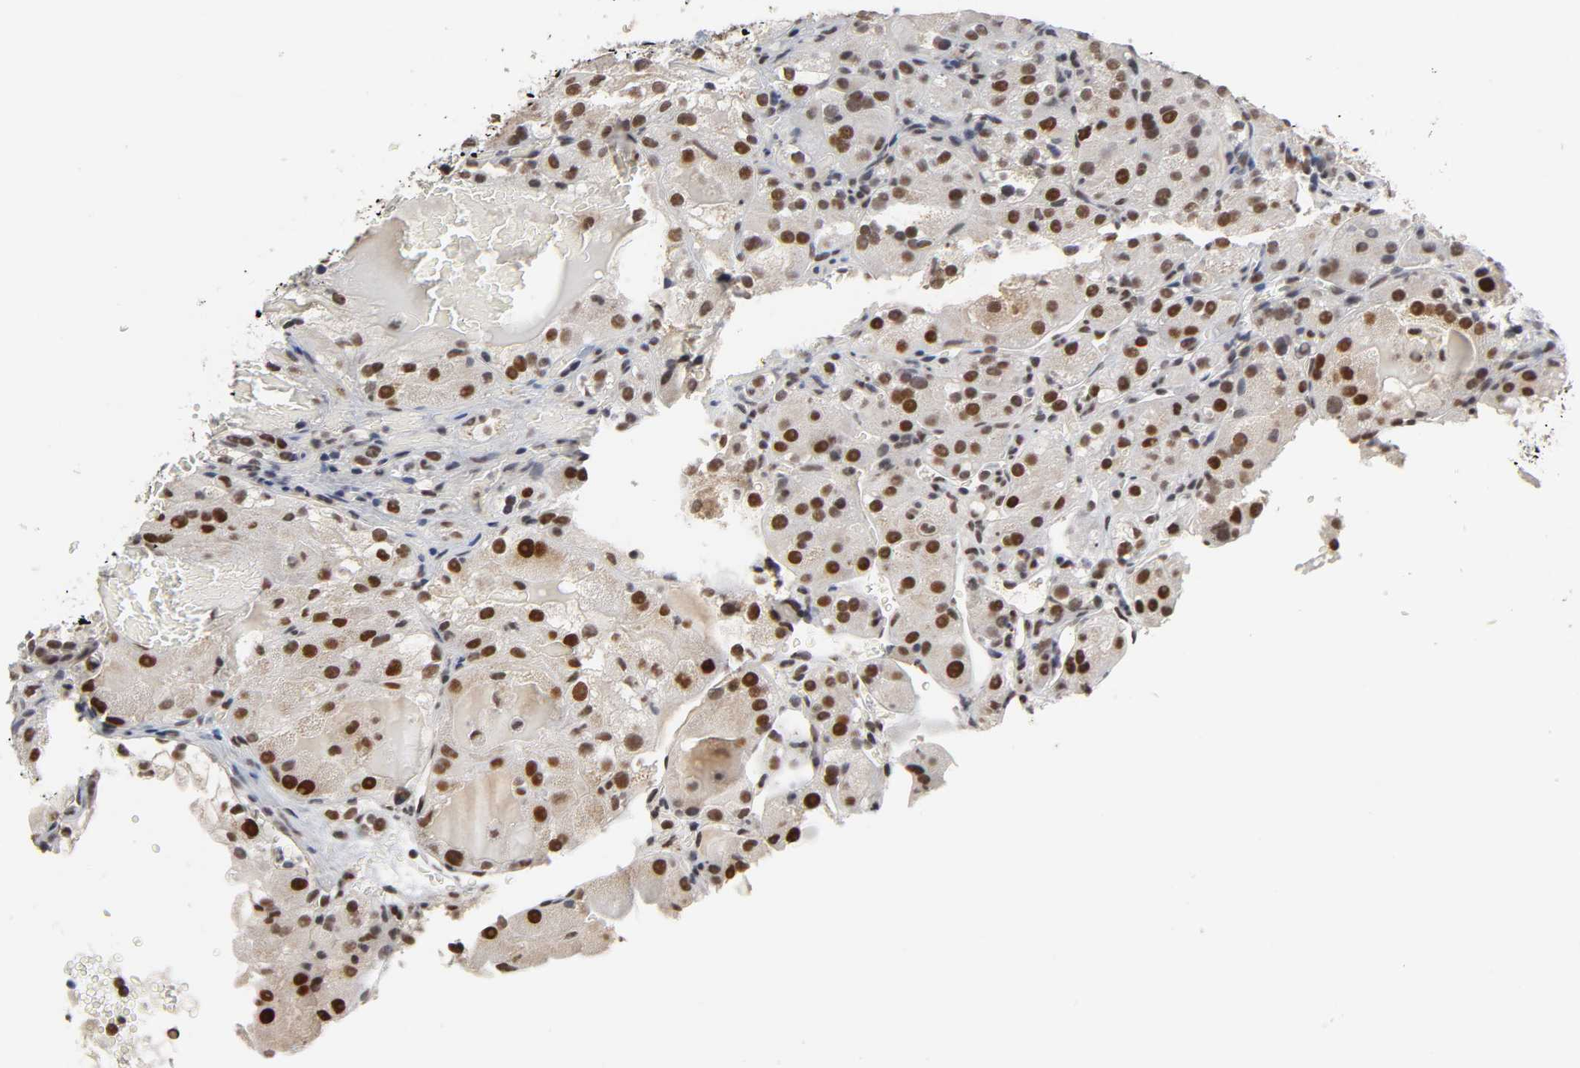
{"staining": {"intensity": "strong", "quantity": ">75%", "location": "nuclear"}, "tissue": "renal cancer", "cell_type": "Tumor cells", "image_type": "cancer", "snomed": [{"axis": "morphology", "description": "Normal tissue, NOS"}, {"axis": "morphology", "description": "Adenocarcinoma, NOS"}, {"axis": "topography", "description": "Kidney"}], "caption": "Tumor cells display high levels of strong nuclear expression in about >75% of cells in renal adenocarcinoma.", "gene": "TRIM33", "patient": {"sex": "male", "age": 61}}